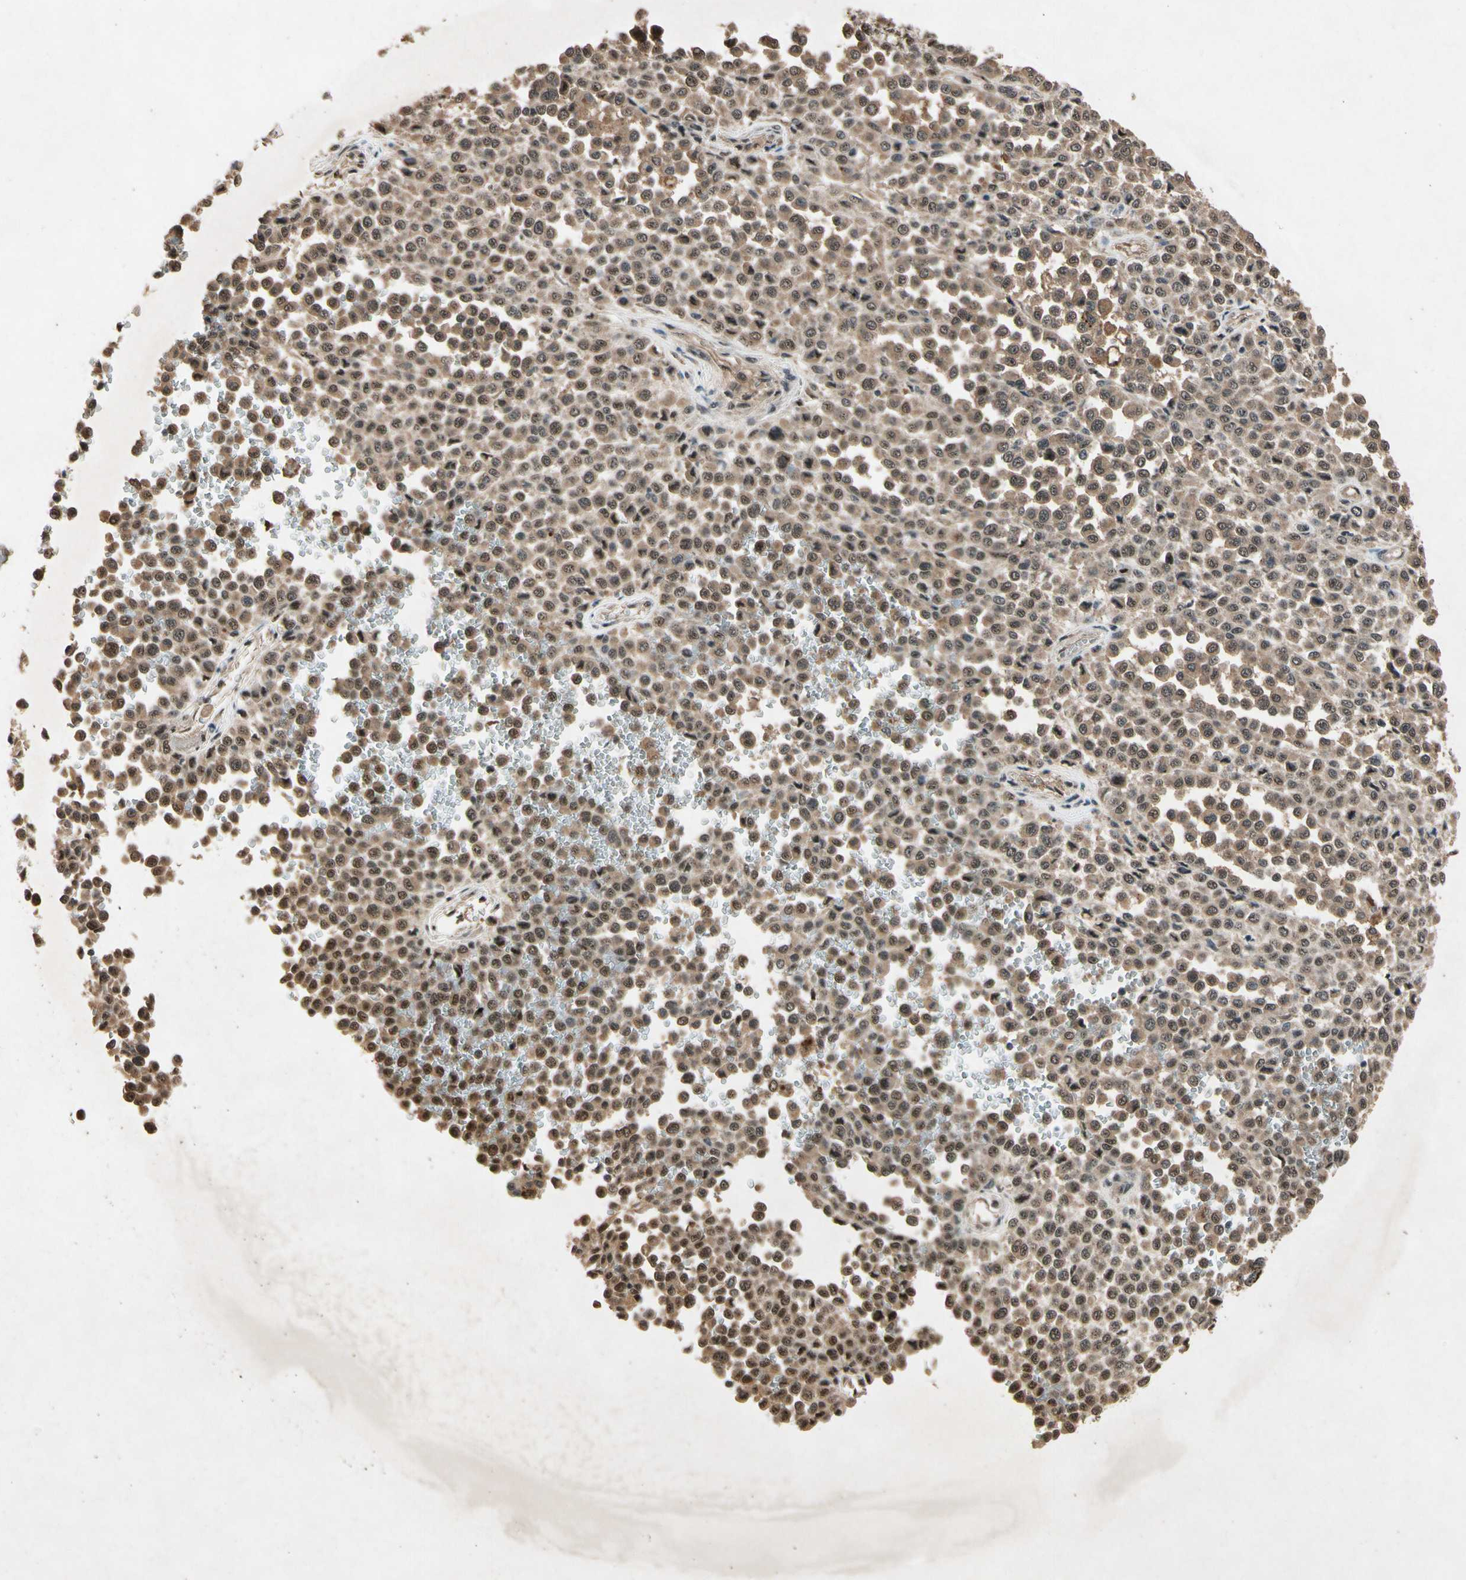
{"staining": {"intensity": "moderate", "quantity": ">75%", "location": "cytoplasmic/membranous,nuclear"}, "tissue": "melanoma", "cell_type": "Tumor cells", "image_type": "cancer", "snomed": [{"axis": "morphology", "description": "Malignant melanoma, Metastatic site"}, {"axis": "topography", "description": "Pancreas"}], "caption": "A high-resolution micrograph shows immunohistochemistry staining of malignant melanoma (metastatic site), which shows moderate cytoplasmic/membranous and nuclear expression in about >75% of tumor cells.", "gene": "PML", "patient": {"sex": "female", "age": 30}}